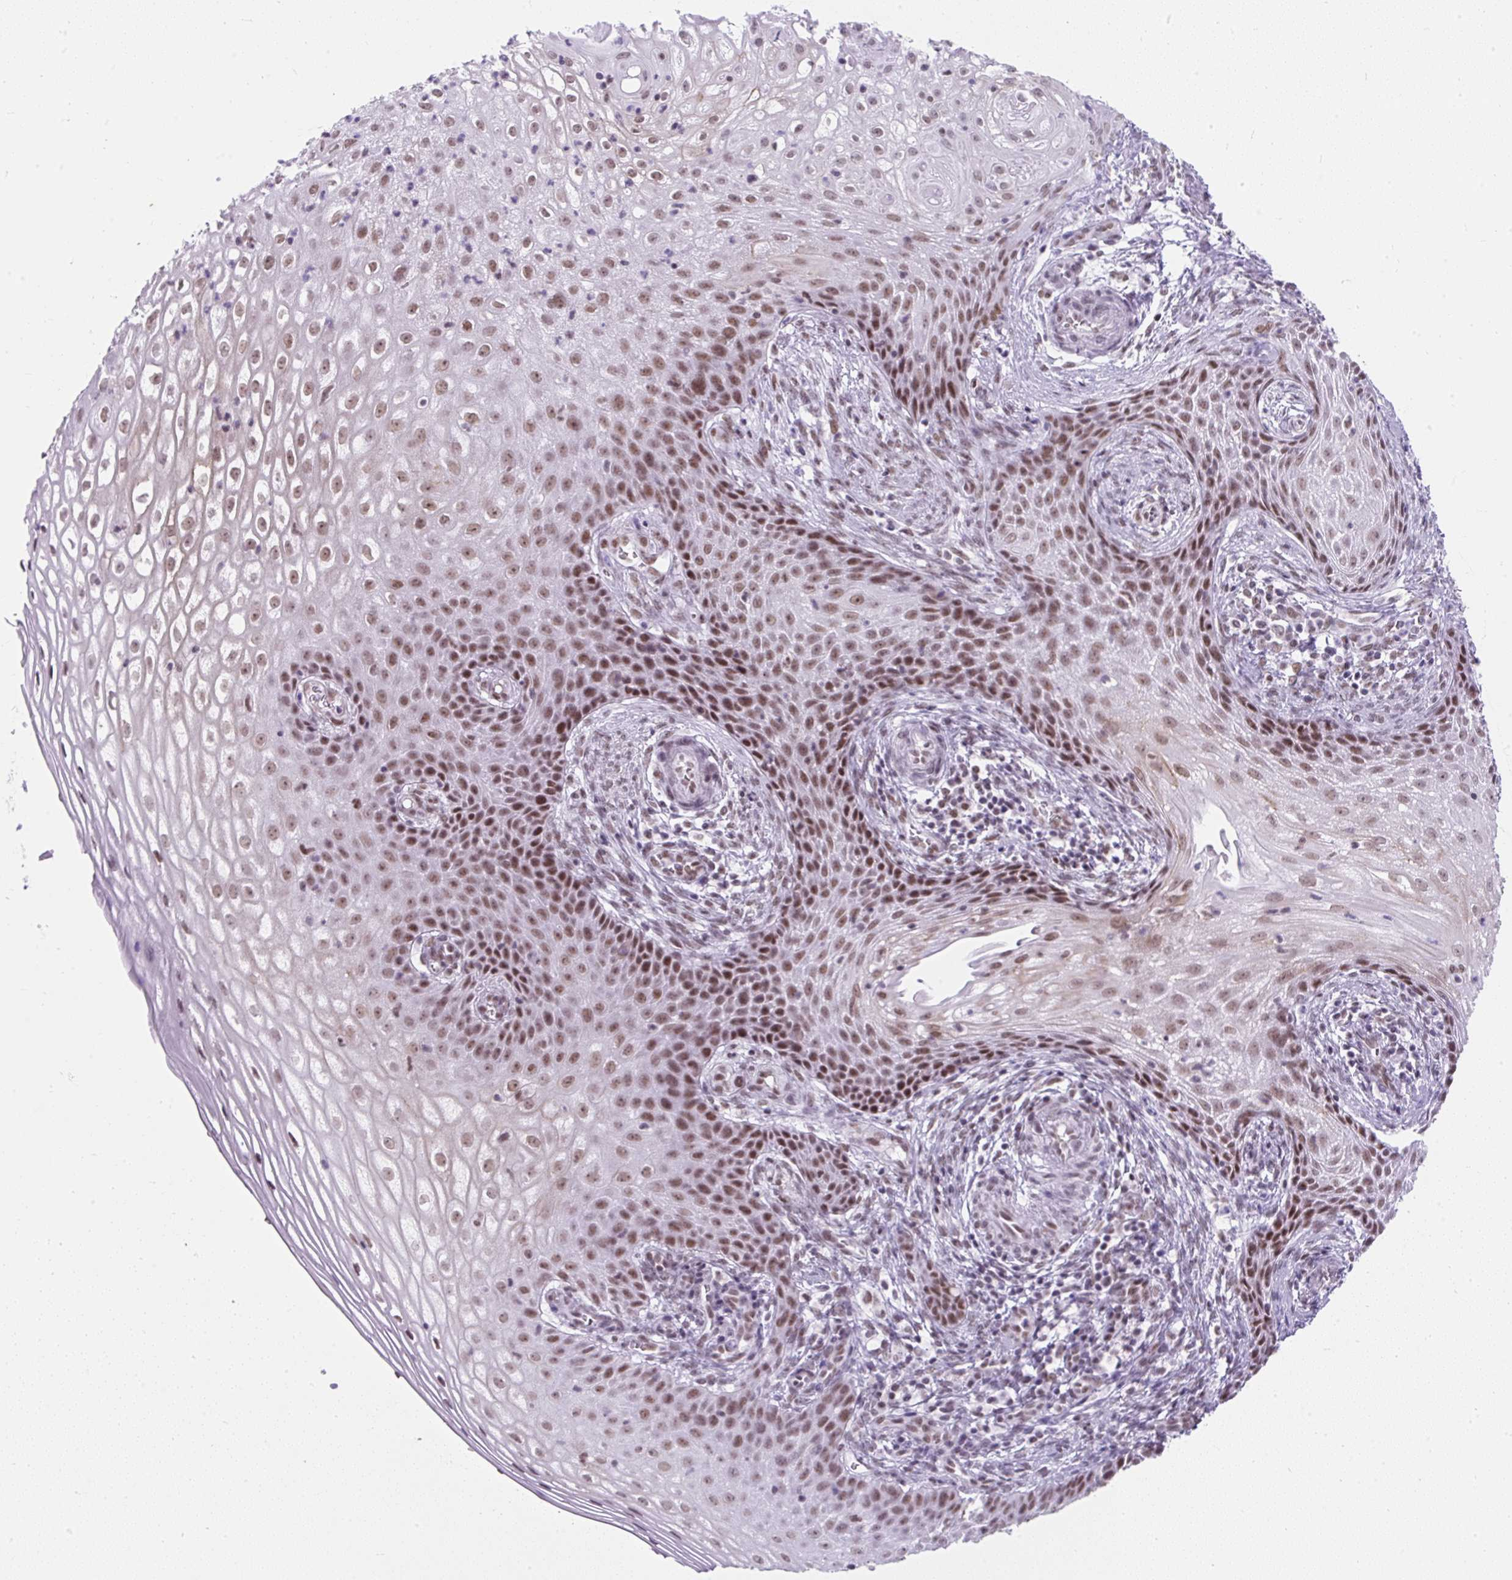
{"staining": {"intensity": "moderate", "quantity": ">75%", "location": "nuclear"}, "tissue": "cervical cancer", "cell_type": "Tumor cells", "image_type": "cancer", "snomed": [{"axis": "morphology", "description": "Squamous cell carcinoma, NOS"}, {"axis": "topography", "description": "Cervix"}], "caption": "This photomicrograph demonstrates IHC staining of human cervical squamous cell carcinoma, with medium moderate nuclear positivity in approximately >75% of tumor cells.", "gene": "PLCXD2", "patient": {"sex": "female", "age": 30}}